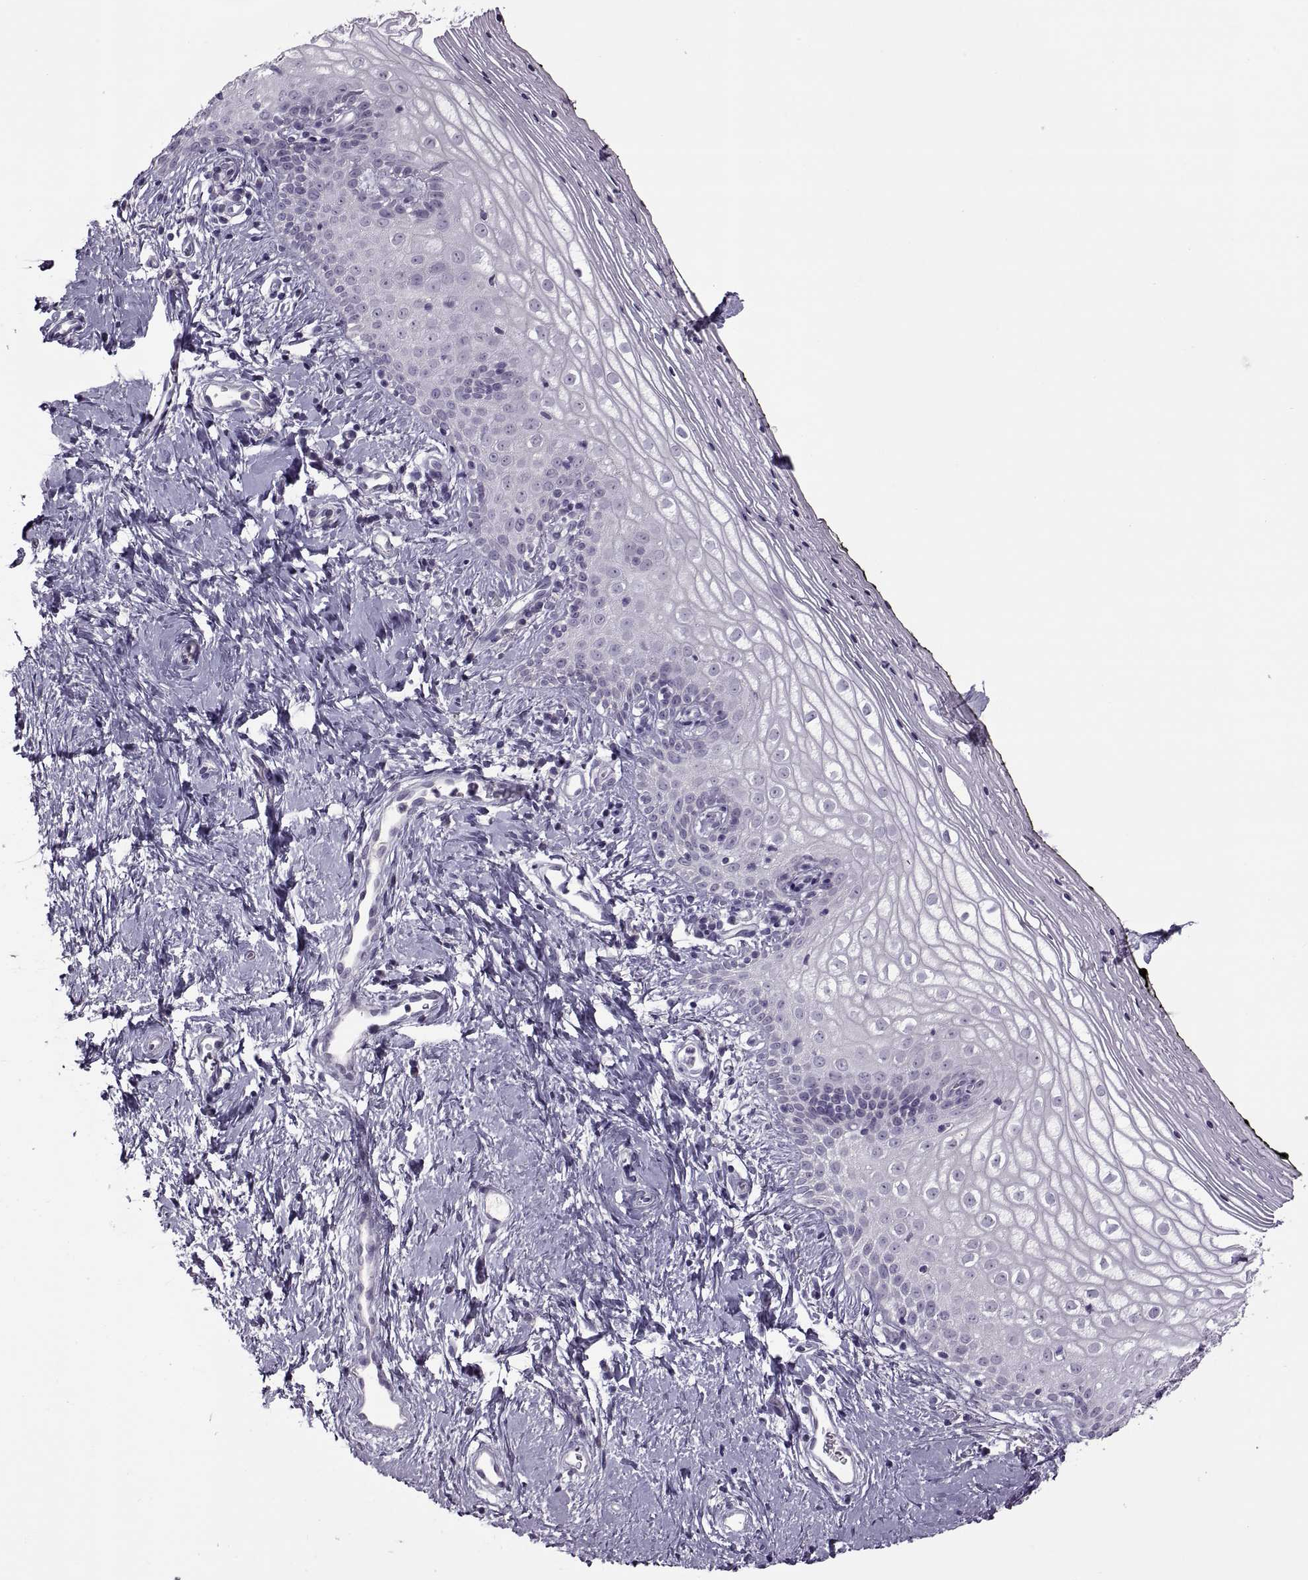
{"staining": {"intensity": "negative", "quantity": "none", "location": "none"}, "tissue": "vagina", "cell_type": "Squamous epithelial cells", "image_type": "normal", "snomed": [{"axis": "morphology", "description": "Normal tissue, NOS"}, {"axis": "topography", "description": "Vagina"}], "caption": "Vagina was stained to show a protein in brown. There is no significant positivity in squamous epithelial cells. Brightfield microscopy of immunohistochemistry (IHC) stained with DAB (brown) and hematoxylin (blue), captured at high magnification.", "gene": "RSPH6A", "patient": {"sex": "female", "age": 47}}